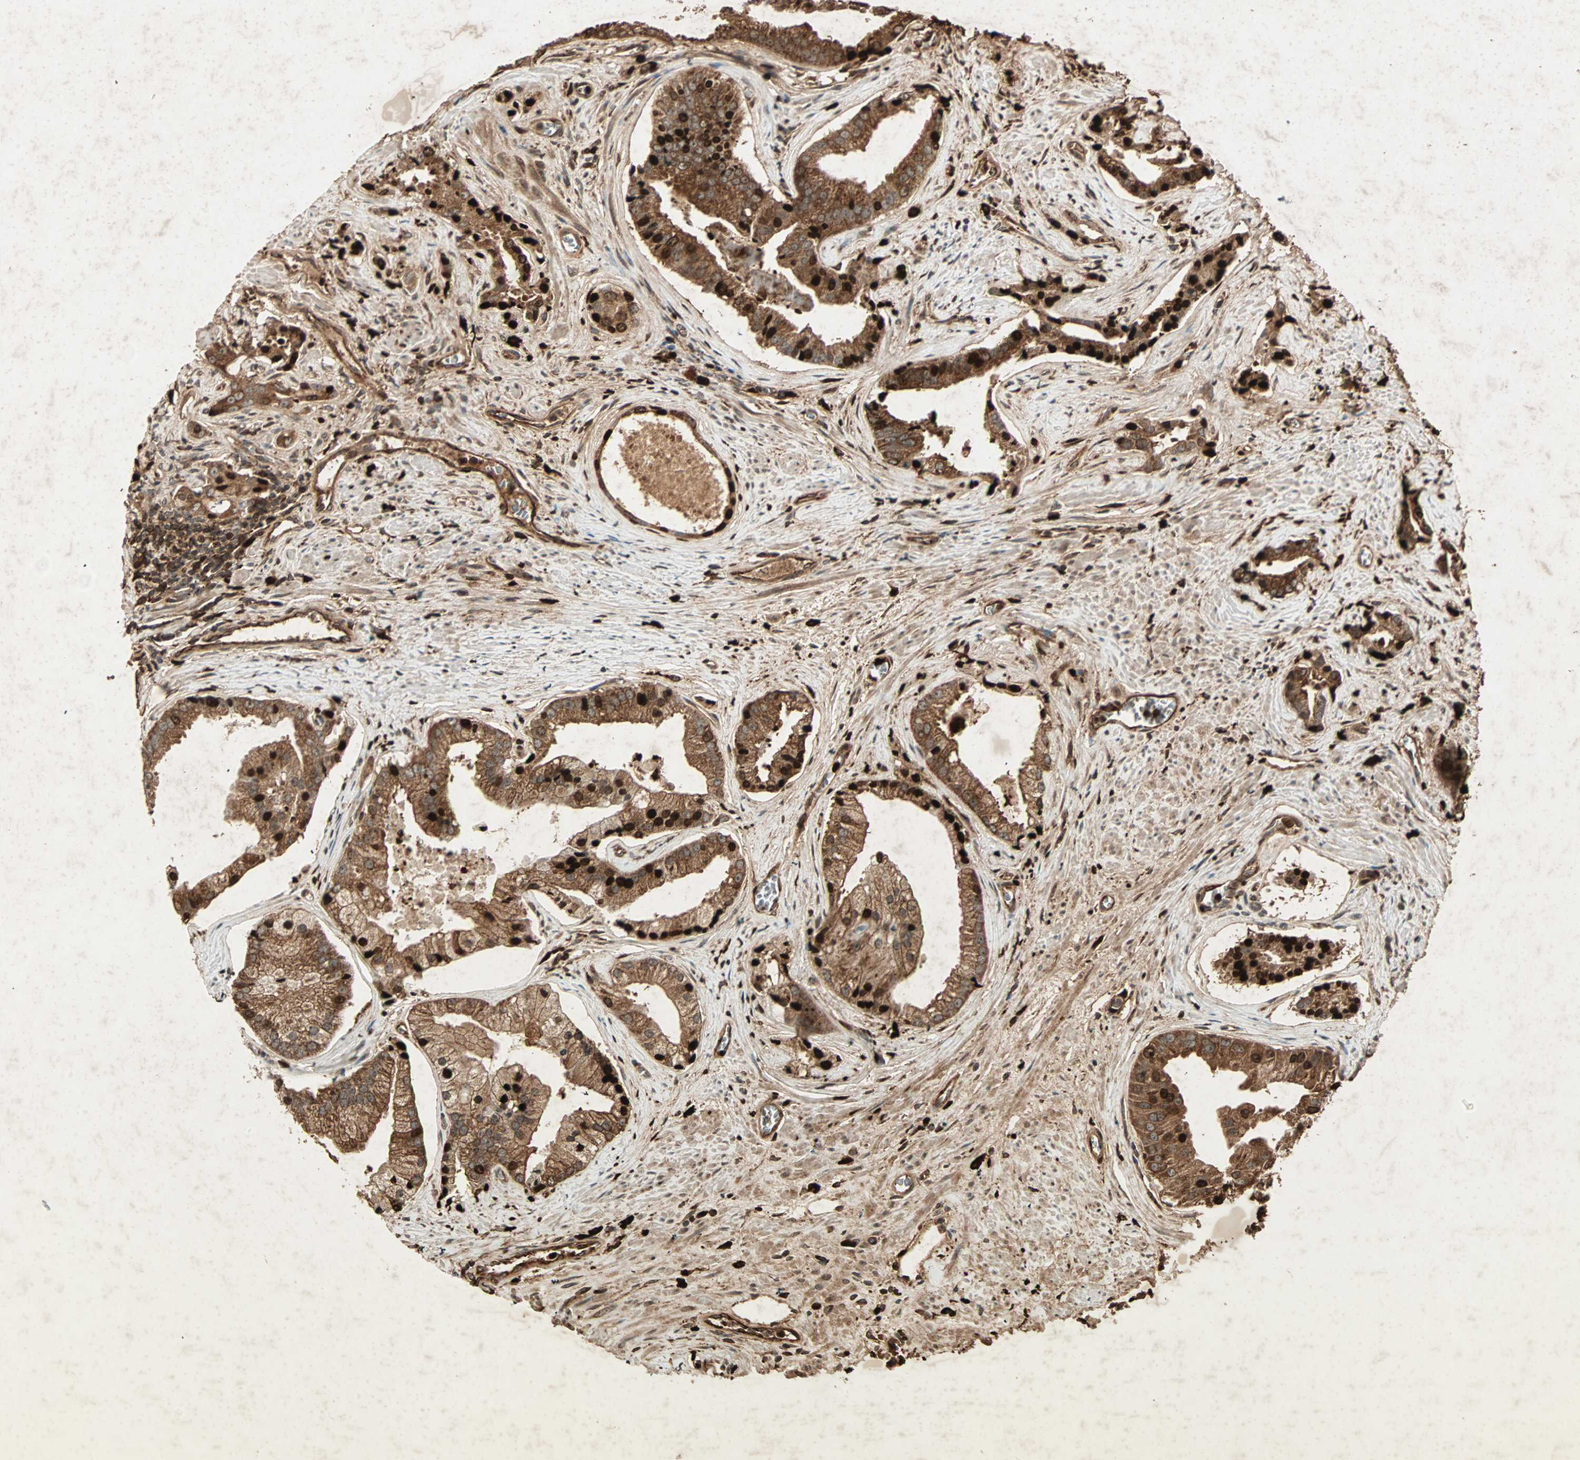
{"staining": {"intensity": "strong", "quantity": ">75%", "location": "cytoplasmic/membranous,nuclear"}, "tissue": "prostate cancer", "cell_type": "Tumor cells", "image_type": "cancer", "snomed": [{"axis": "morphology", "description": "Adenocarcinoma, High grade"}, {"axis": "topography", "description": "Prostate"}], "caption": "There is high levels of strong cytoplasmic/membranous and nuclear positivity in tumor cells of prostate cancer, as demonstrated by immunohistochemical staining (brown color).", "gene": "RFFL", "patient": {"sex": "male", "age": 67}}